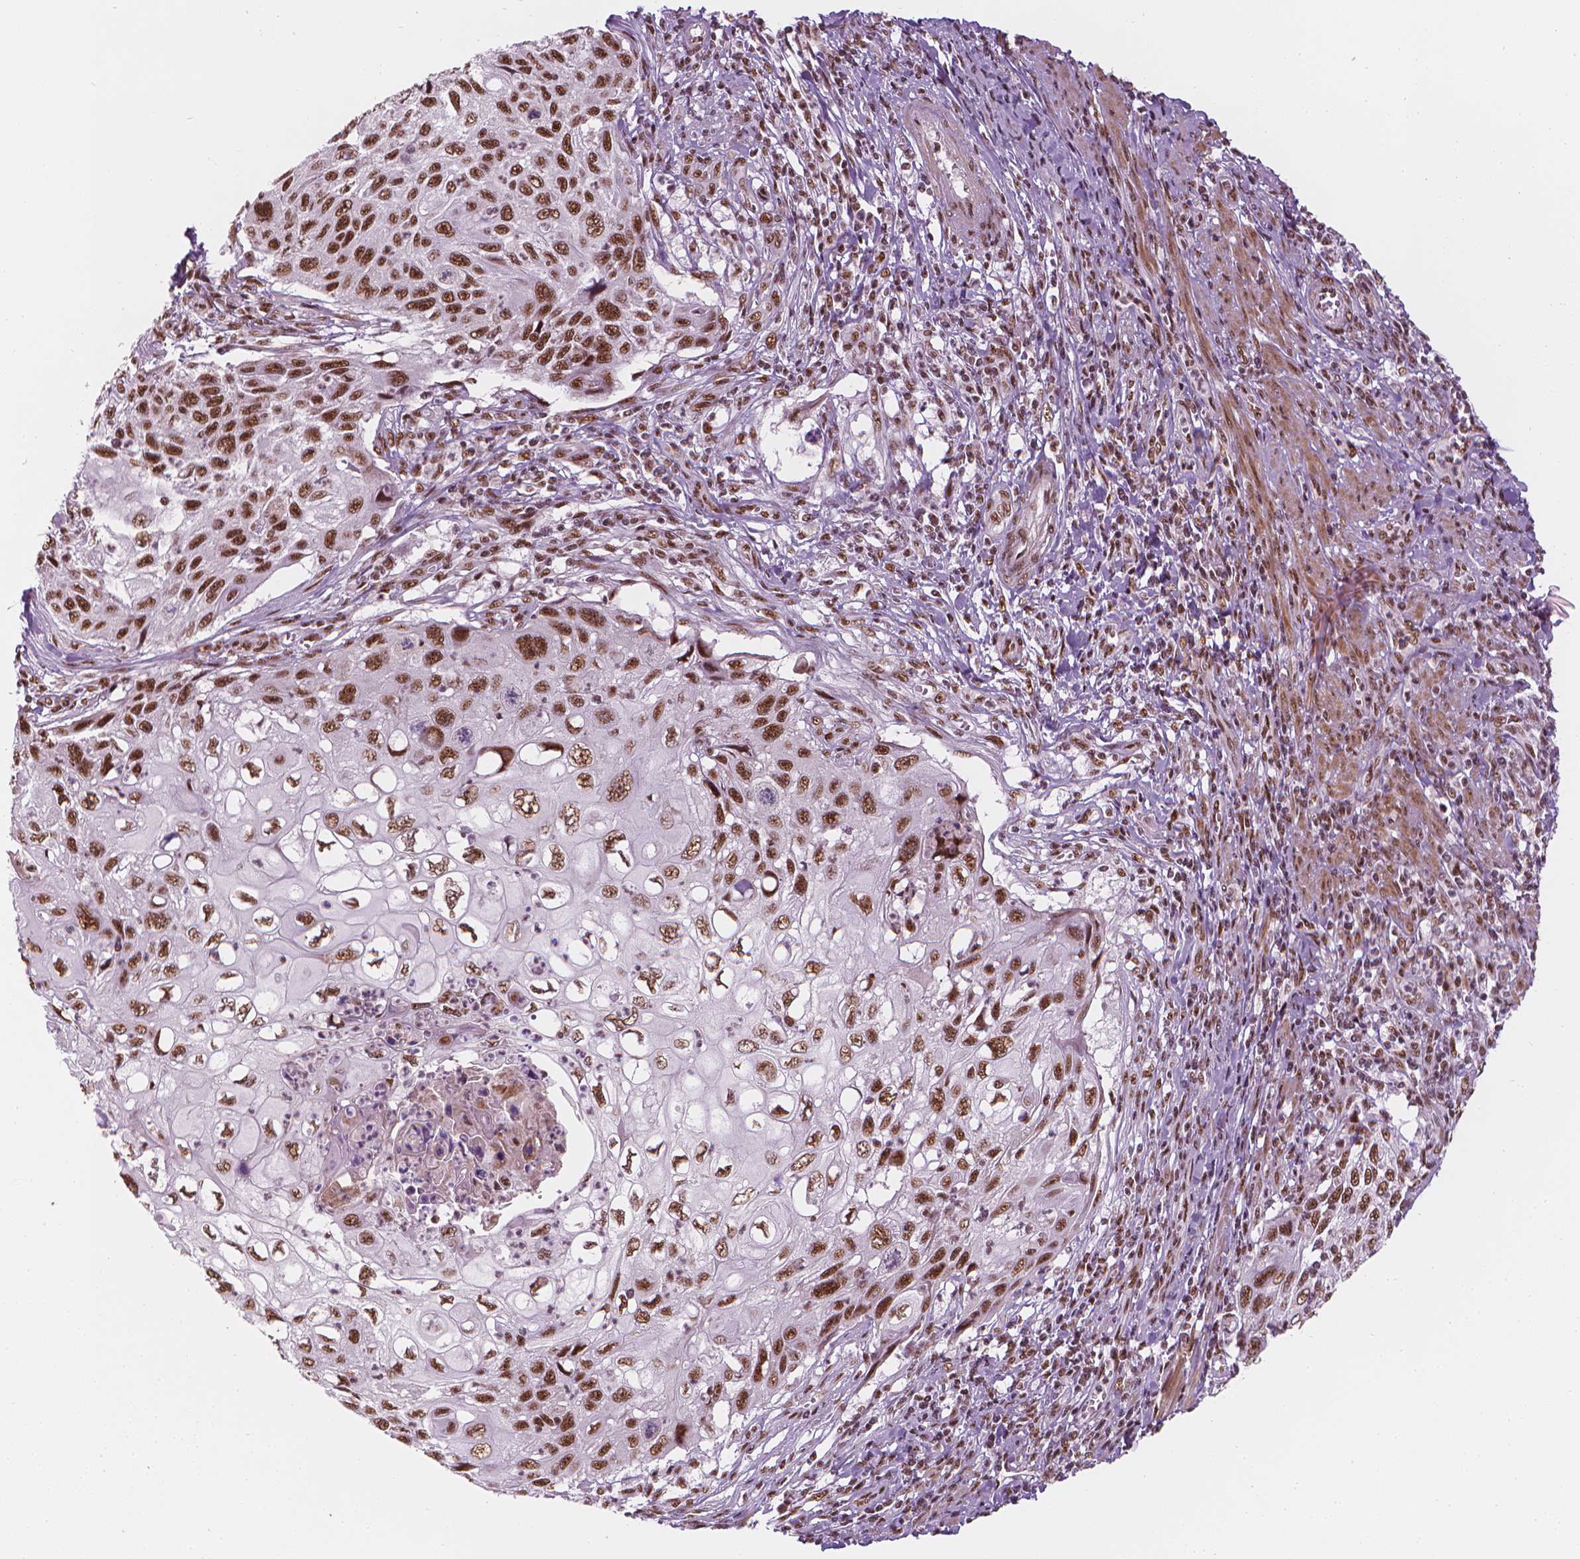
{"staining": {"intensity": "moderate", "quantity": ">75%", "location": "nuclear"}, "tissue": "cervical cancer", "cell_type": "Tumor cells", "image_type": "cancer", "snomed": [{"axis": "morphology", "description": "Squamous cell carcinoma, NOS"}, {"axis": "topography", "description": "Cervix"}], "caption": "Moderate nuclear positivity for a protein is appreciated in about >75% of tumor cells of cervical cancer using immunohistochemistry.", "gene": "ELF2", "patient": {"sex": "female", "age": 70}}